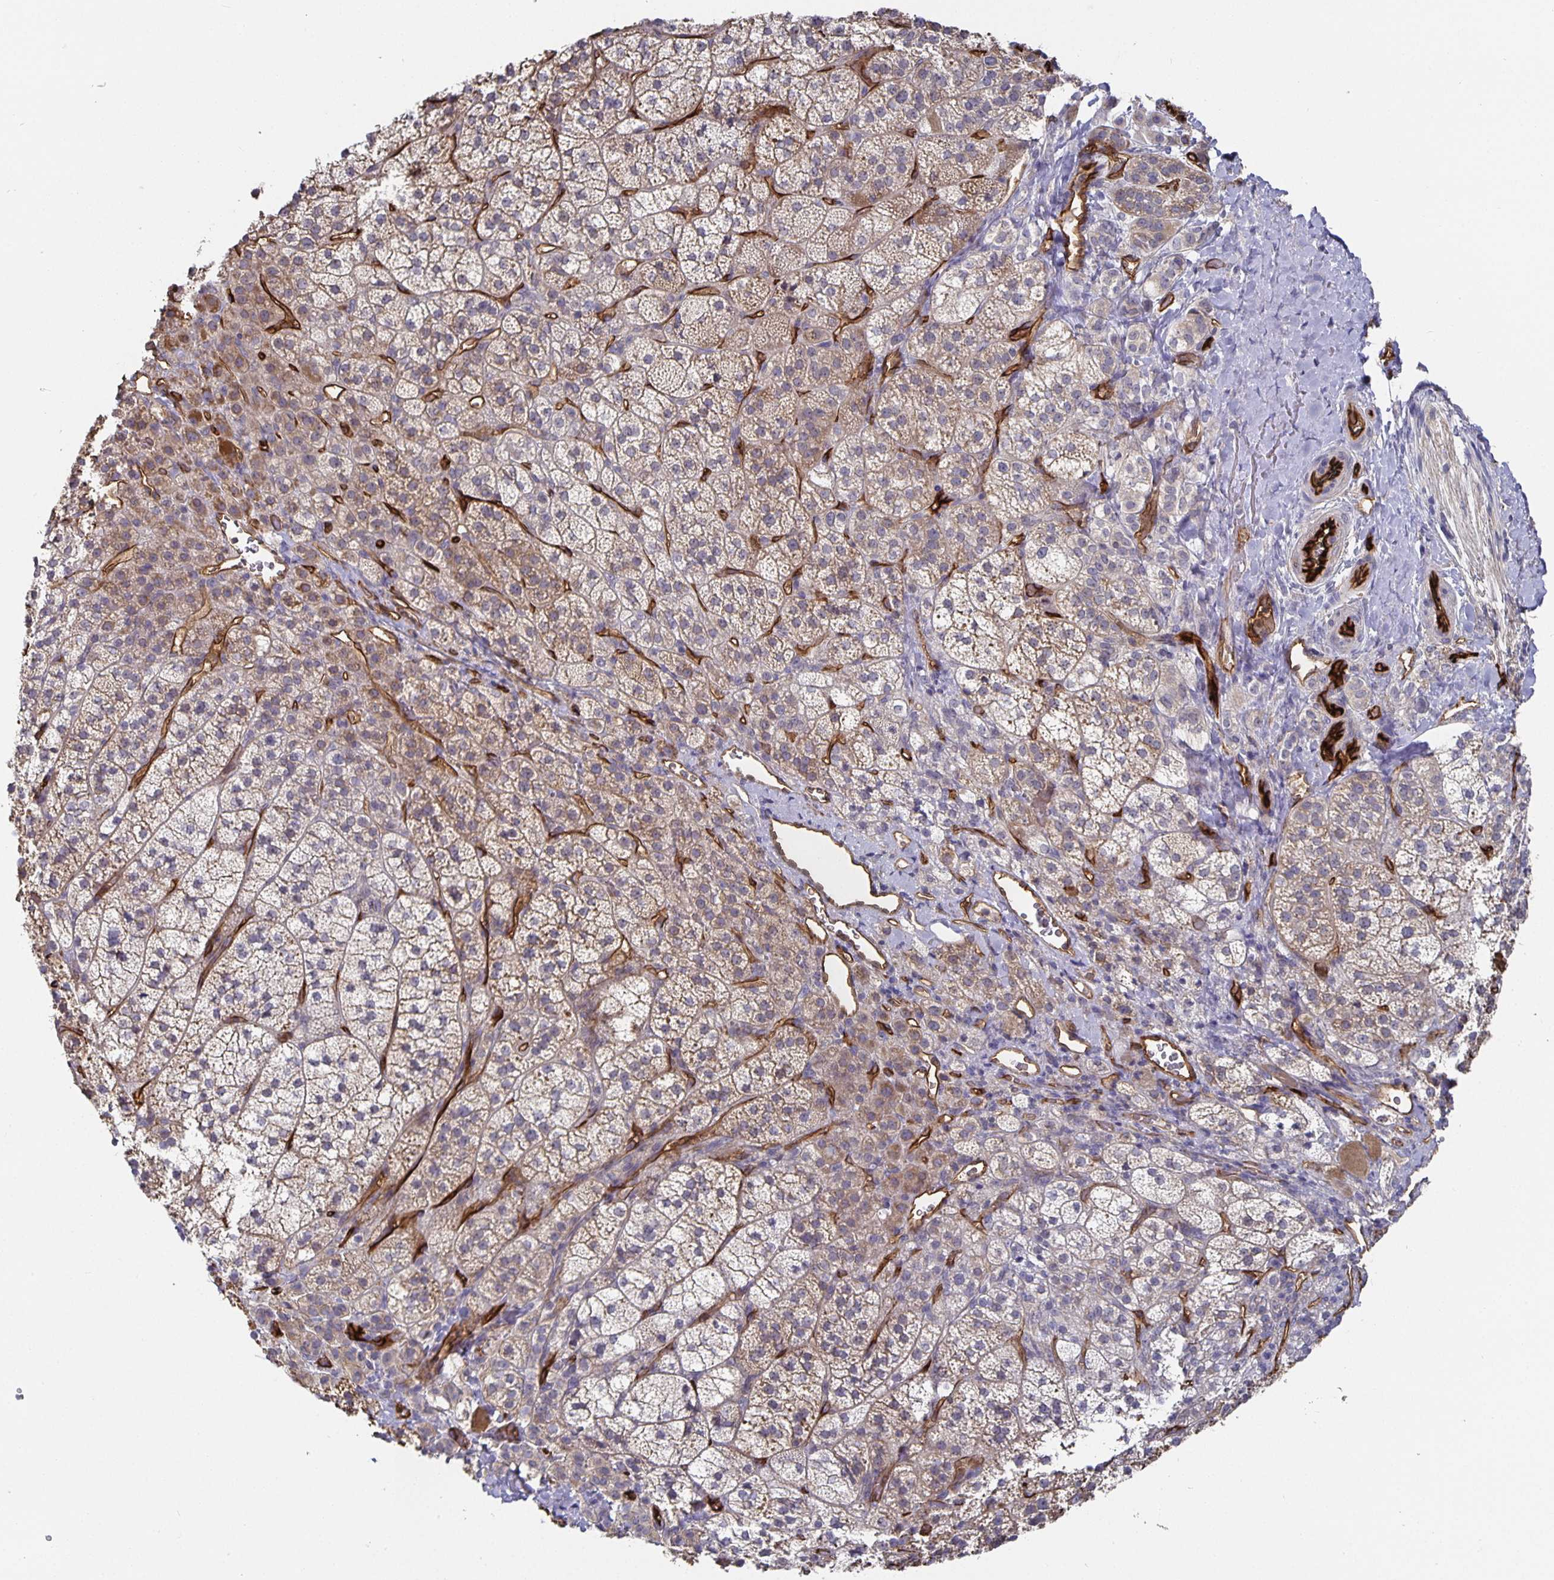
{"staining": {"intensity": "moderate", "quantity": "25%-75%", "location": "cytoplasmic/membranous"}, "tissue": "adrenal gland", "cell_type": "Glandular cells", "image_type": "normal", "snomed": [{"axis": "morphology", "description": "Normal tissue, NOS"}, {"axis": "topography", "description": "Adrenal gland"}], "caption": "Protein expression analysis of normal human adrenal gland reveals moderate cytoplasmic/membranous staining in about 25%-75% of glandular cells. (Brightfield microscopy of DAB IHC at high magnification).", "gene": "PODXL", "patient": {"sex": "female", "age": 60}}